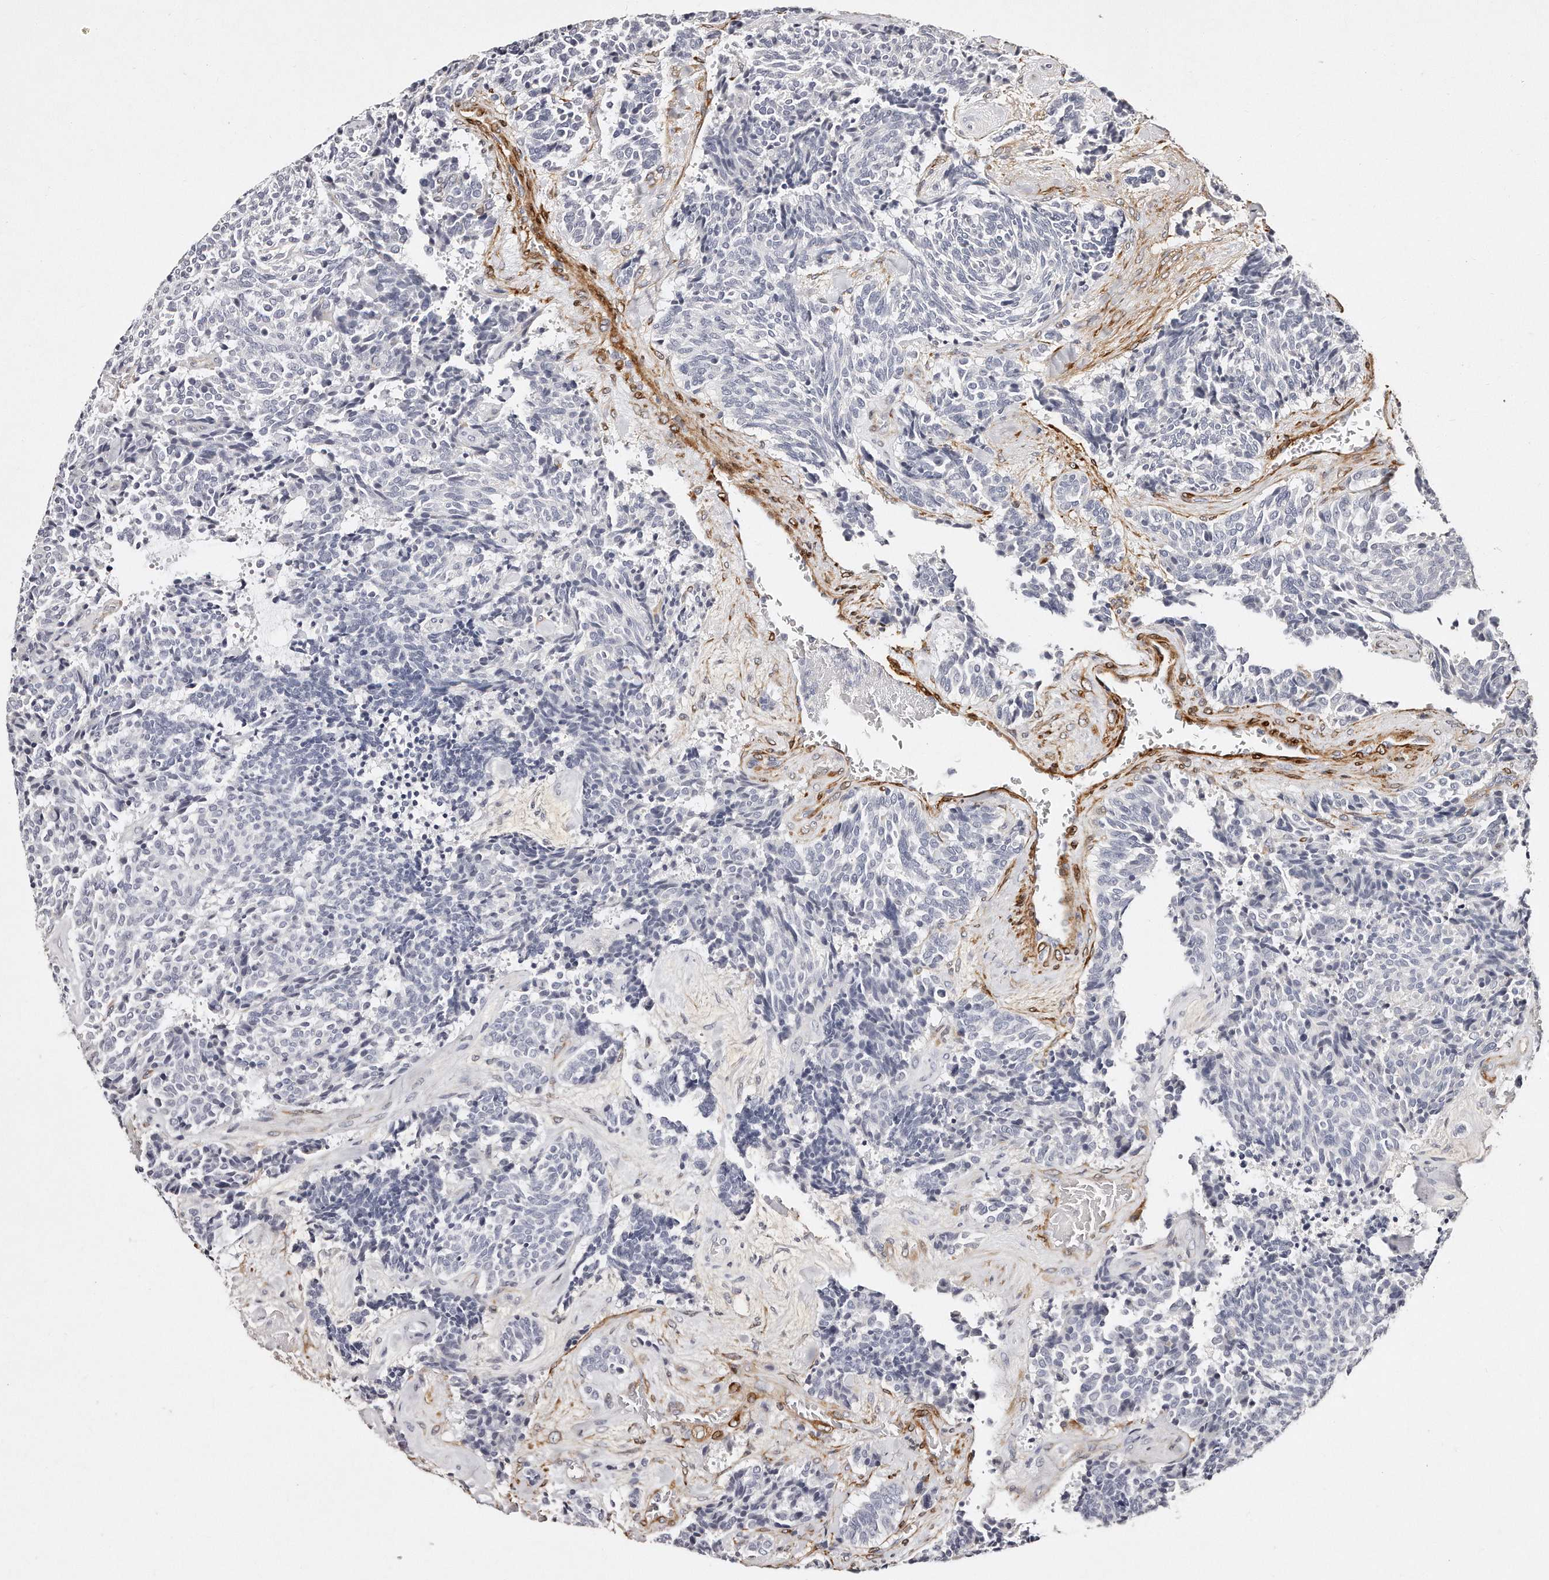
{"staining": {"intensity": "negative", "quantity": "none", "location": "none"}, "tissue": "carcinoid", "cell_type": "Tumor cells", "image_type": "cancer", "snomed": [{"axis": "morphology", "description": "Carcinoid, malignant, NOS"}, {"axis": "topography", "description": "Pancreas"}], "caption": "Immunohistochemical staining of human carcinoid (malignant) exhibits no significant positivity in tumor cells.", "gene": "LMOD1", "patient": {"sex": "female", "age": 54}}